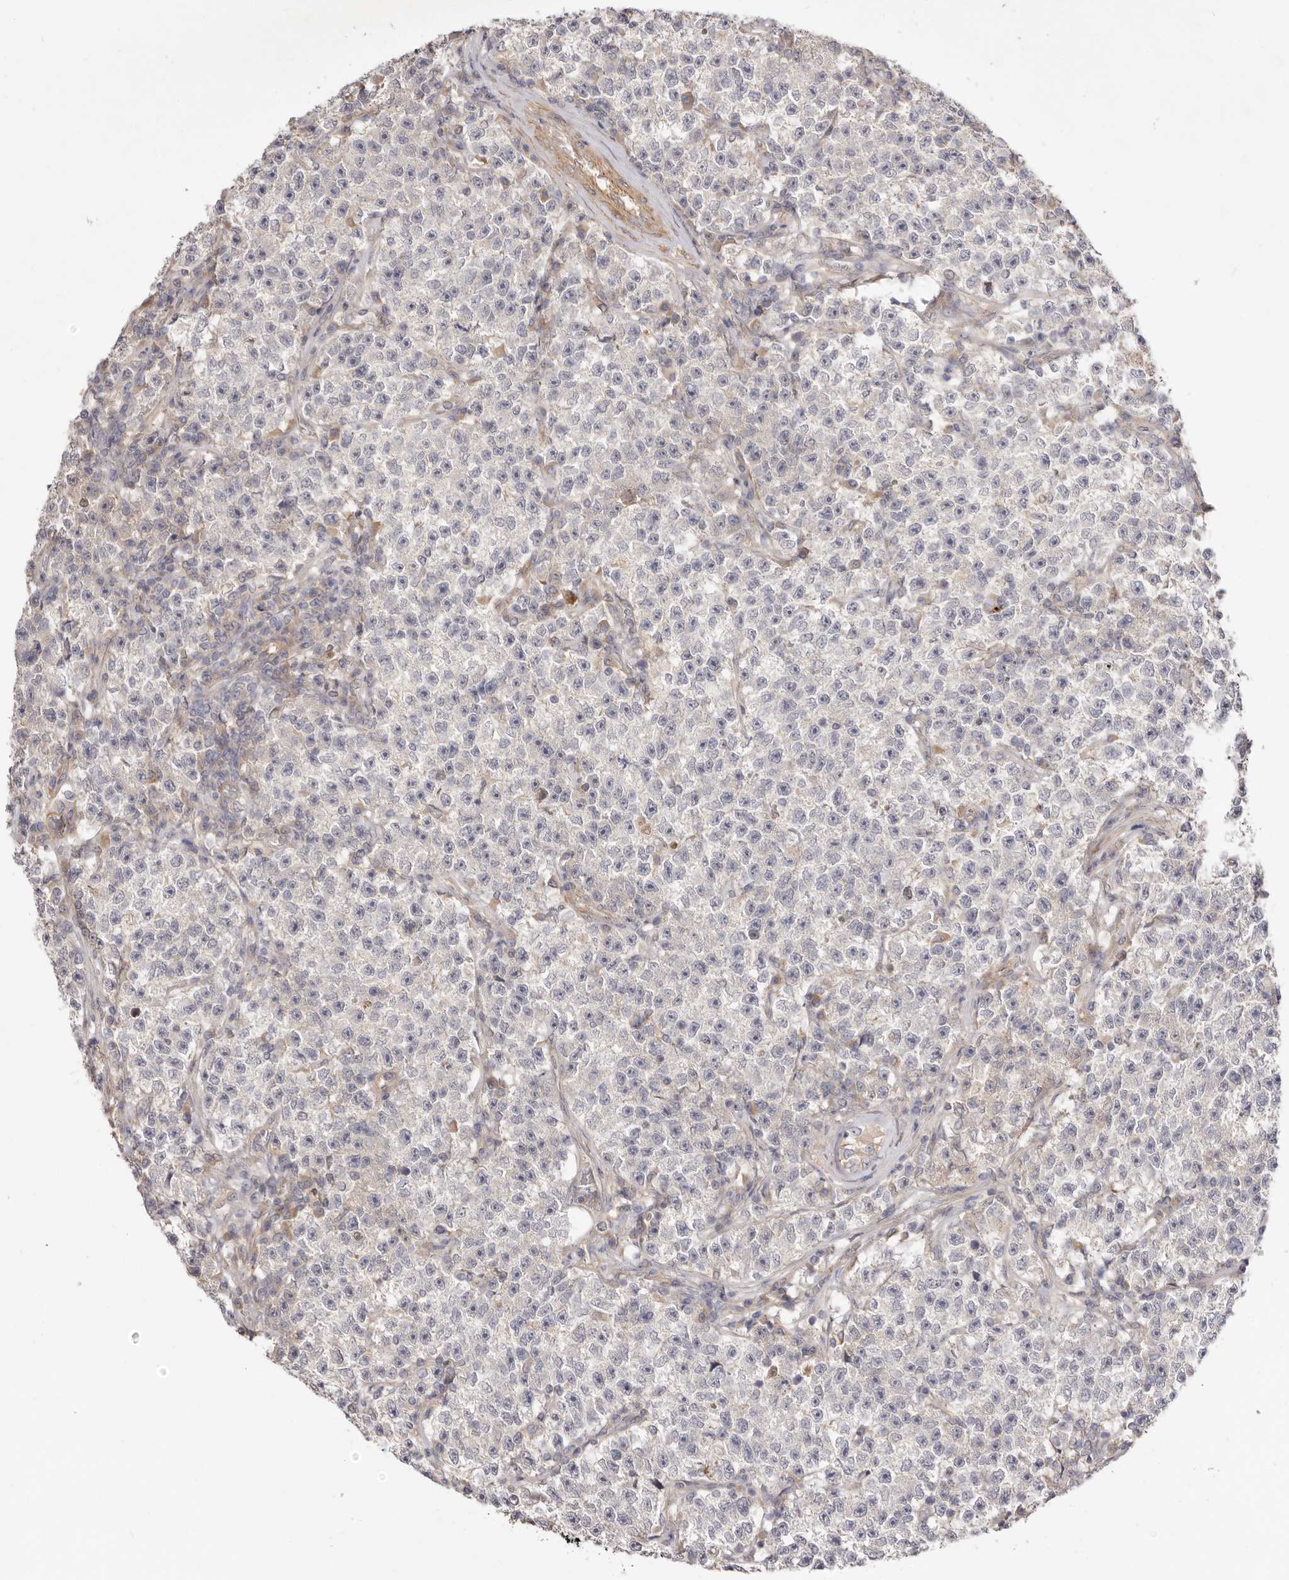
{"staining": {"intensity": "negative", "quantity": "none", "location": "none"}, "tissue": "testis cancer", "cell_type": "Tumor cells", "image_type": "cancer", "snomed": [{"axis": "morphology", "description": "Seminoma, NOS"}, {"axis": "topography", "description": "Testis"}], "caption": "Immunohistochemical staining of testis cancer (seminoma) demonstrates no significant positivity in tumor cells.", "gene": "ADAMTS9", "patient": {"sex": "male", "age": 22}}